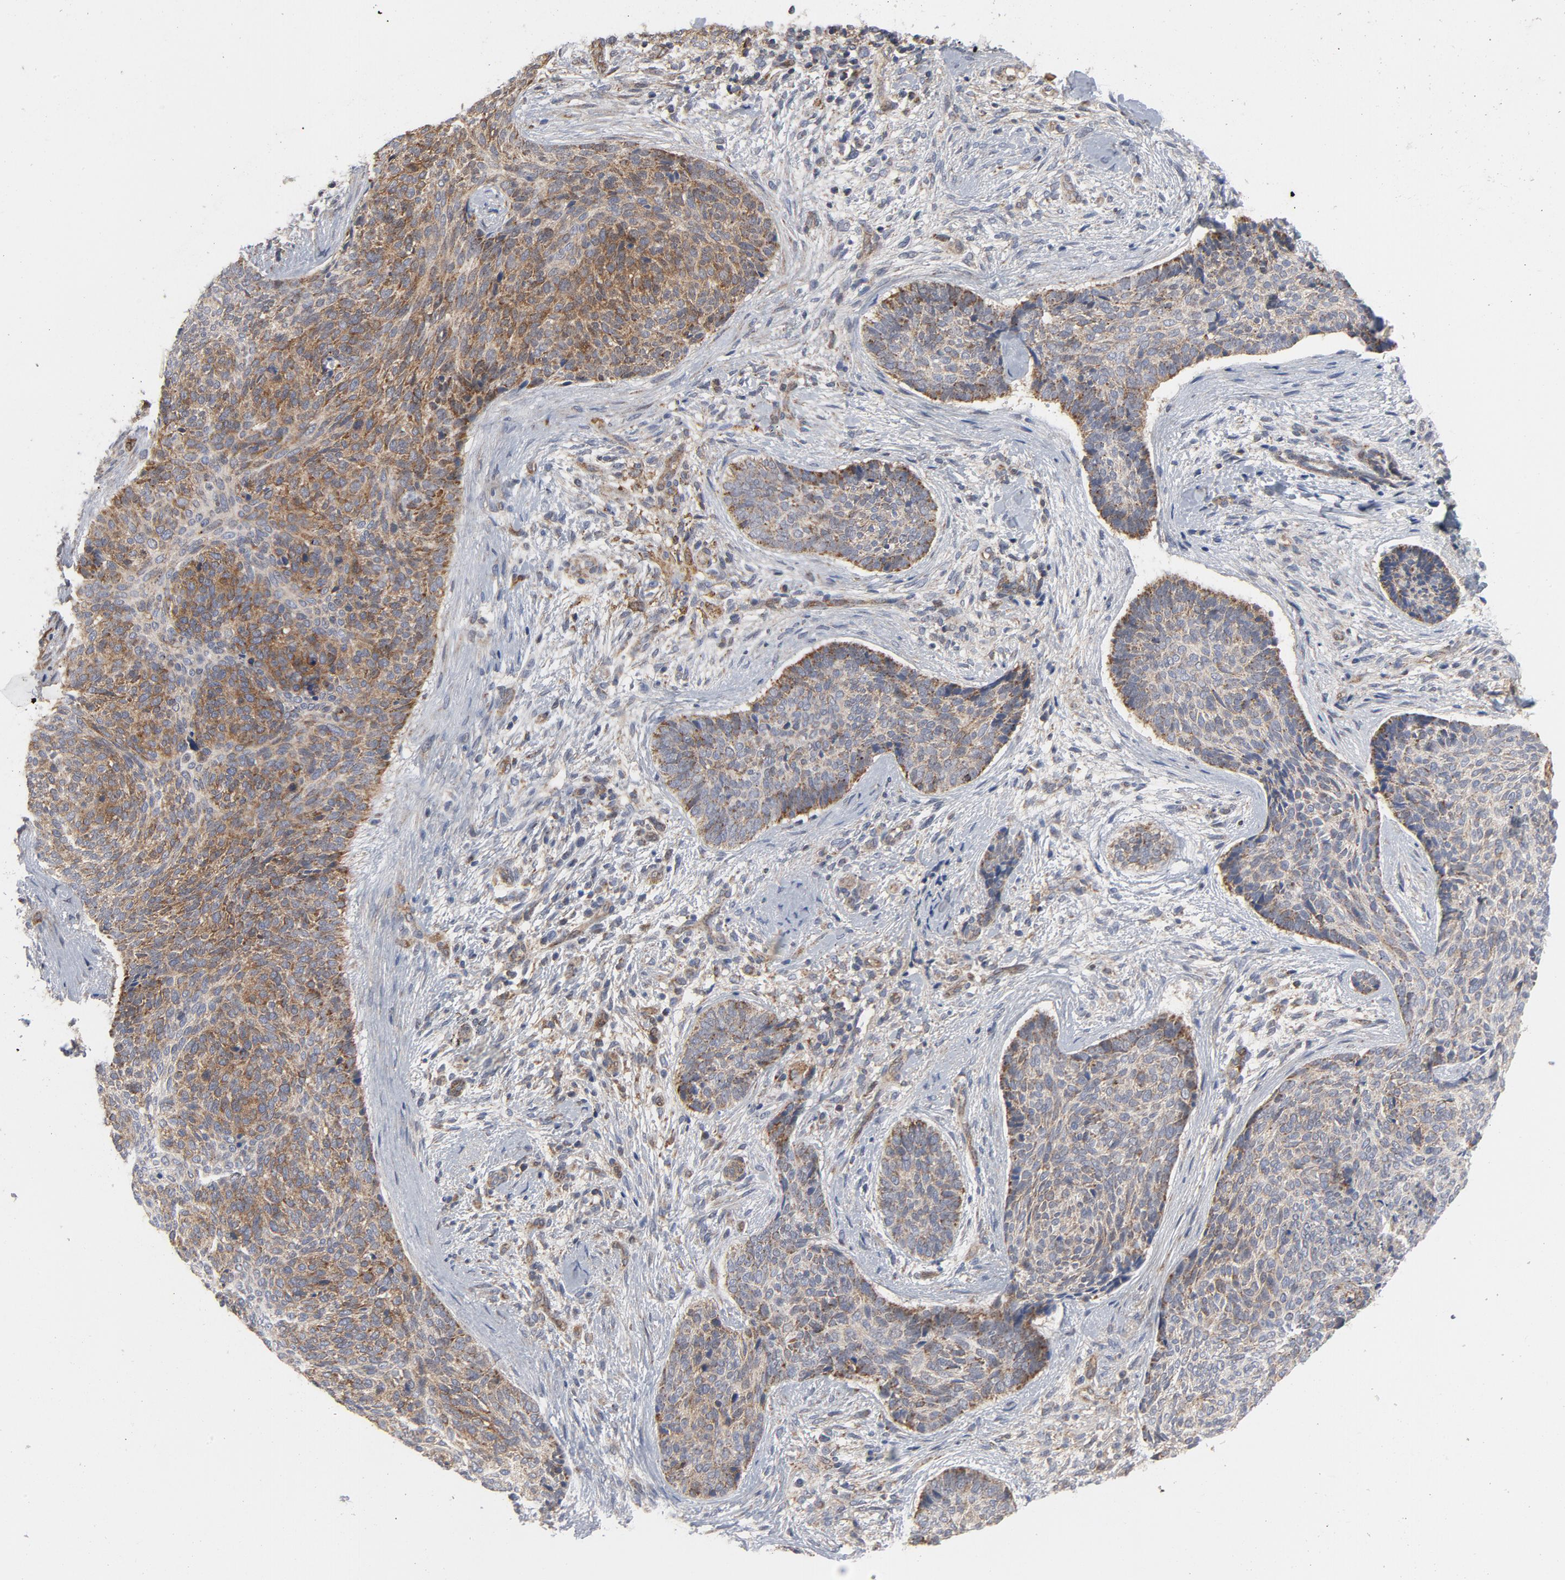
{"staining": {"intensity": "moderate", "quantity": ">75%", "location": "cytoplasmic/membranous"}, "tissue": "skin cancer", "cell_type": "Tumor cells", "image_type": "cancer", "snomed": [{"axis": "morphology", "description": "Normal tissue, NOS"}, {"axis": "morphology", "description": "Basal cell carcinoma"}, {"axis": "topography", "description": "Skin"}], "caption": "Skin cancer (basal cell carcinoma) was stained to show a protein in brown. There is medium levels of moderate cytoplasmic/membranous staining in approximately >75% of tumor cells.", "gene": "RAPGEF4", "patient": {"sex": "female", "age": 57}}